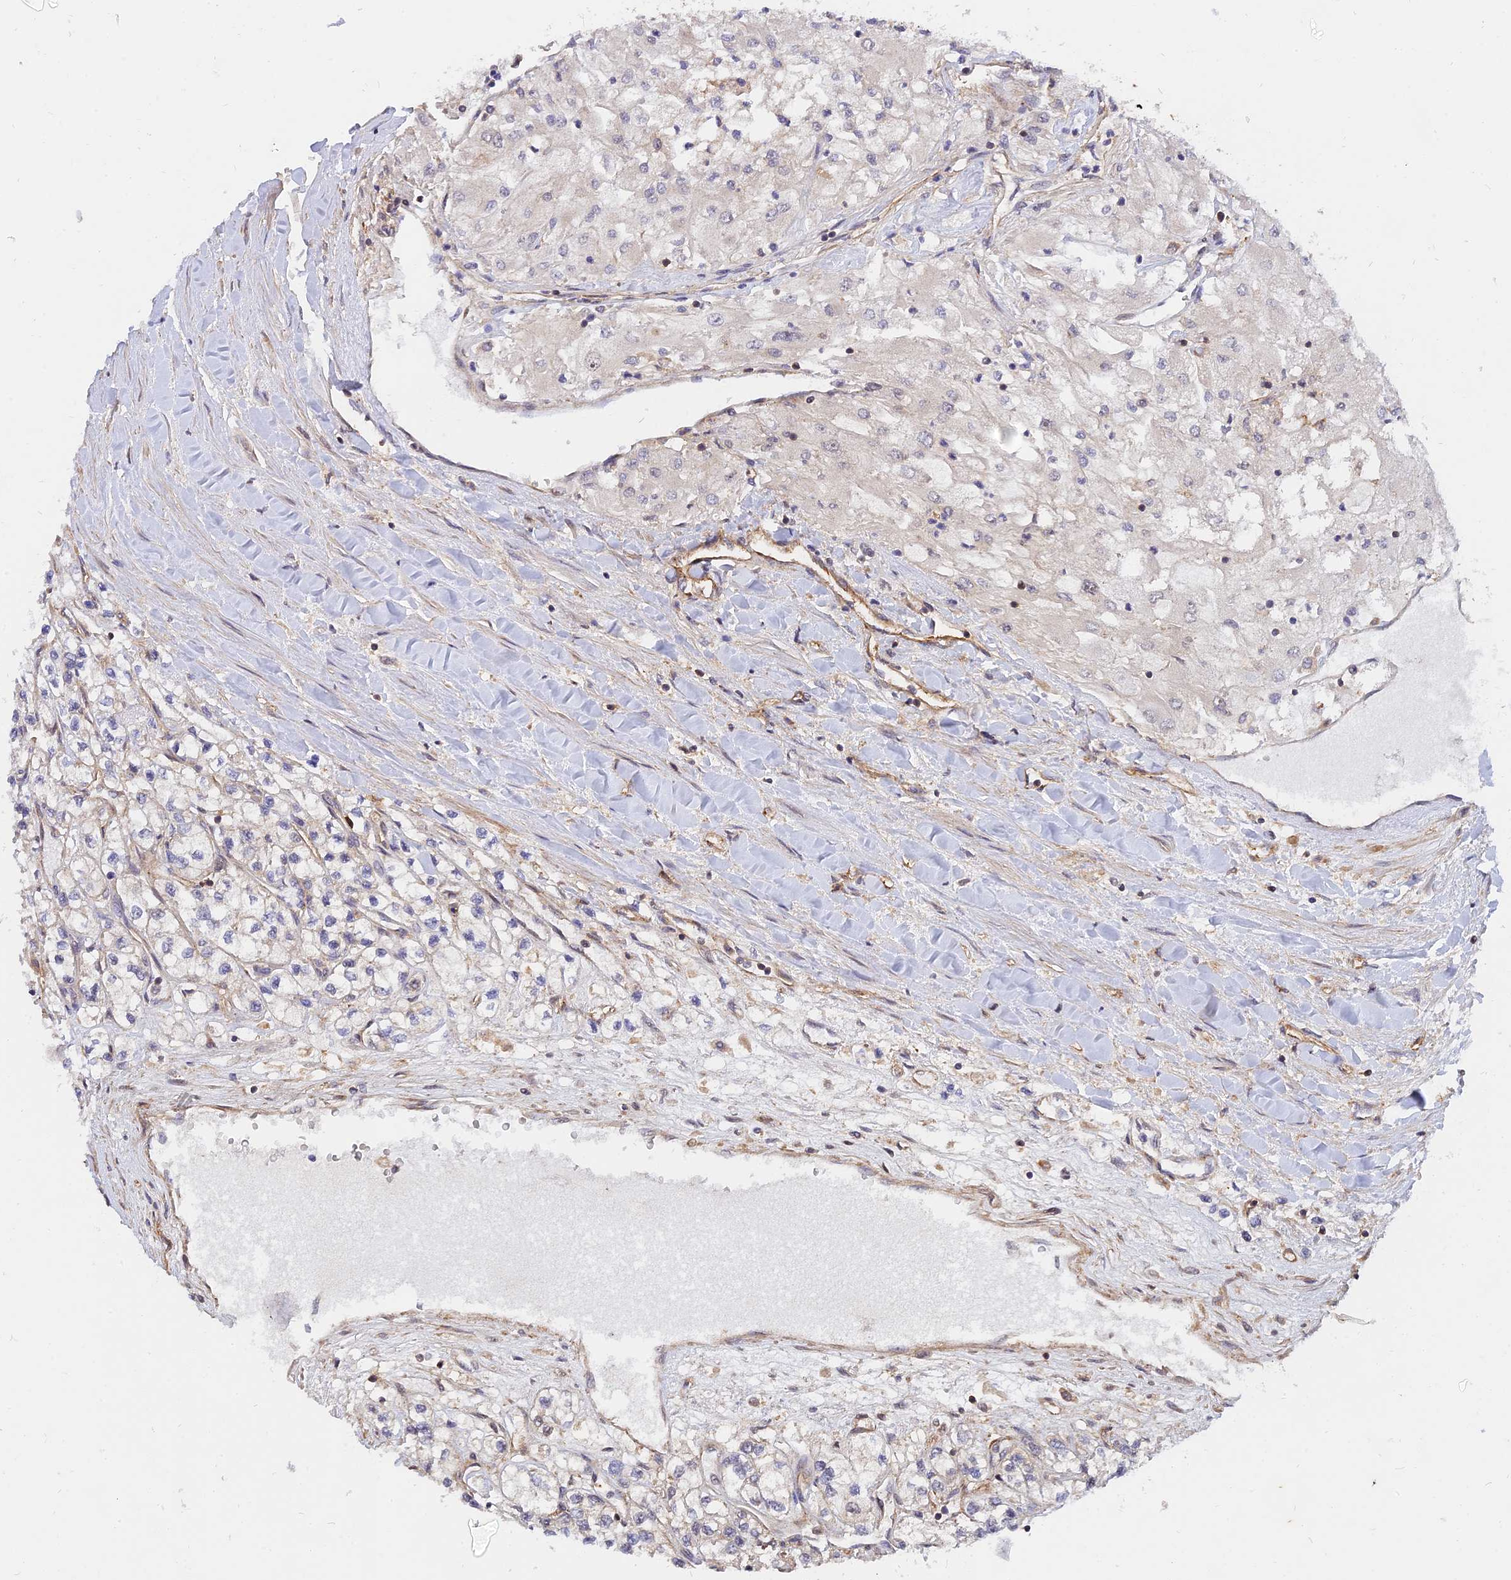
{"staining": {"intensity": "negative", "quantity": "none", "location": "none"}, "tissue": "renal cancer", "cell_type": "Tumor cells", "image_type": "cancer", "snomed": [{"axis": "morphology", "description": "Adenocarcinoma, NOS"}, {"axis": "topography", "description": "Kidney"}], "caption": "Immunohistochemistry (IHC) of human adenocarcinoma (renal) shows no expression in tumor cells.", "gene": "WDR41", "patient": {"sex": "male", "age": 80}}